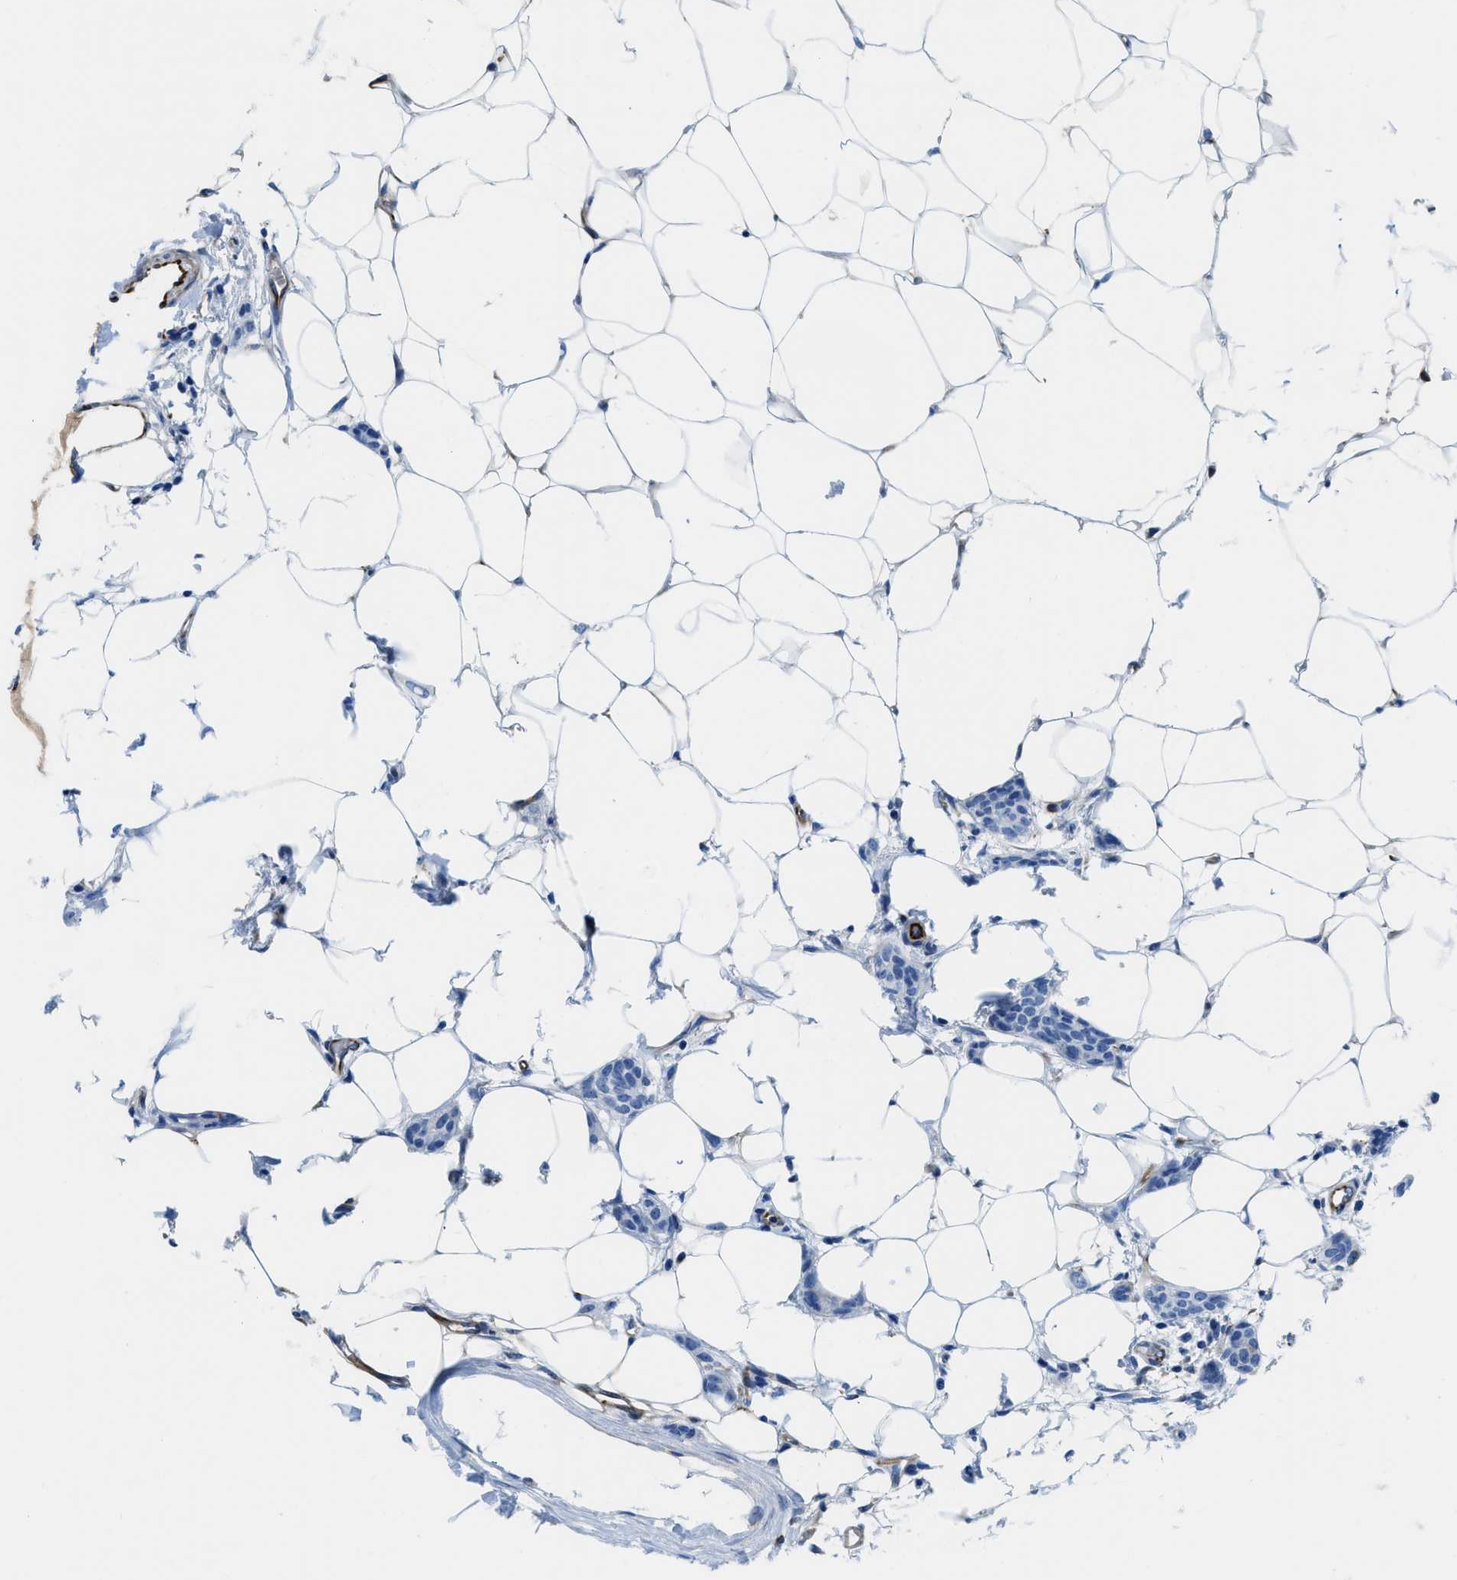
{"staining": {"intensity": "negative", "quantity": "none", "location": "none"}, "tissue": "breast cancer", "cell_type": "Tumor cells", "image_type": "cancer", "snomed": [{"axis": "morphology", "description": "Lobular carcinoma"}, {"axis": "topography", "description": "Skin"}, {"axis": "topography", "description": "Breast"}], "caption": "Image shows no significant protein positivity in tumor cells of breast cancer (lobular carcinoma).", "gene": "XCR1", "patient": {"sex": "female", "age": 46}}